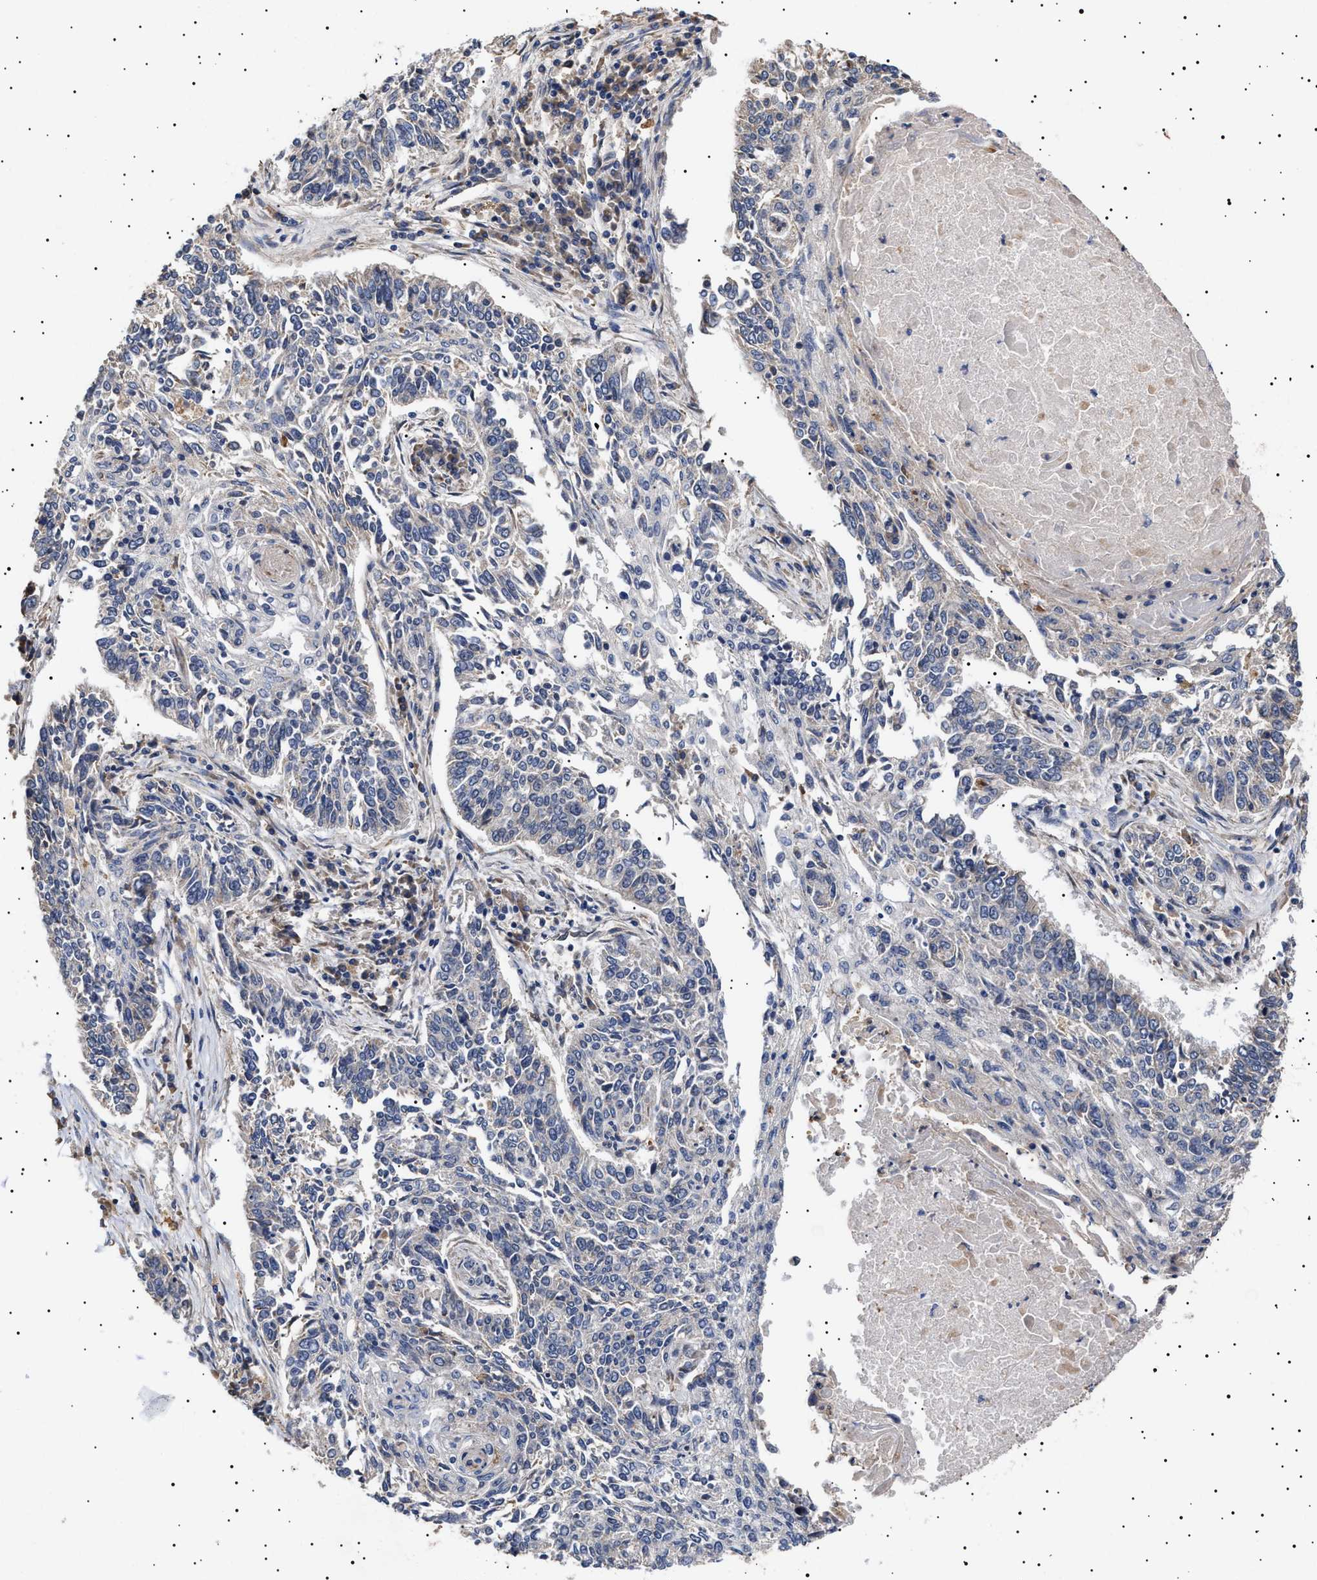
{"staining": {"intensity": "negative", "quantity": "none", "location": "none"}, "tissue": "lung cancer", "cell_type": "Tumor cells", "image_type": "cancer", "snomed": [{"axis": "morphology", "description": "Normal tissue, NOS"}, {"axis": "morphology", "description": "Squamous cell carcinoma, NOS"}, {"axis": "topography", "description": "Cartilage tissue"}, {"axis": "topography", "description": "Bronchus"}, {"axis": "topography", "description": "Lung"}], "caption": "Tumor cells show no significant protein positivity in squamous cell carcinoma (lung).", "gene": "KRBA1", "patient": {"sex": "female", "age": 49}}